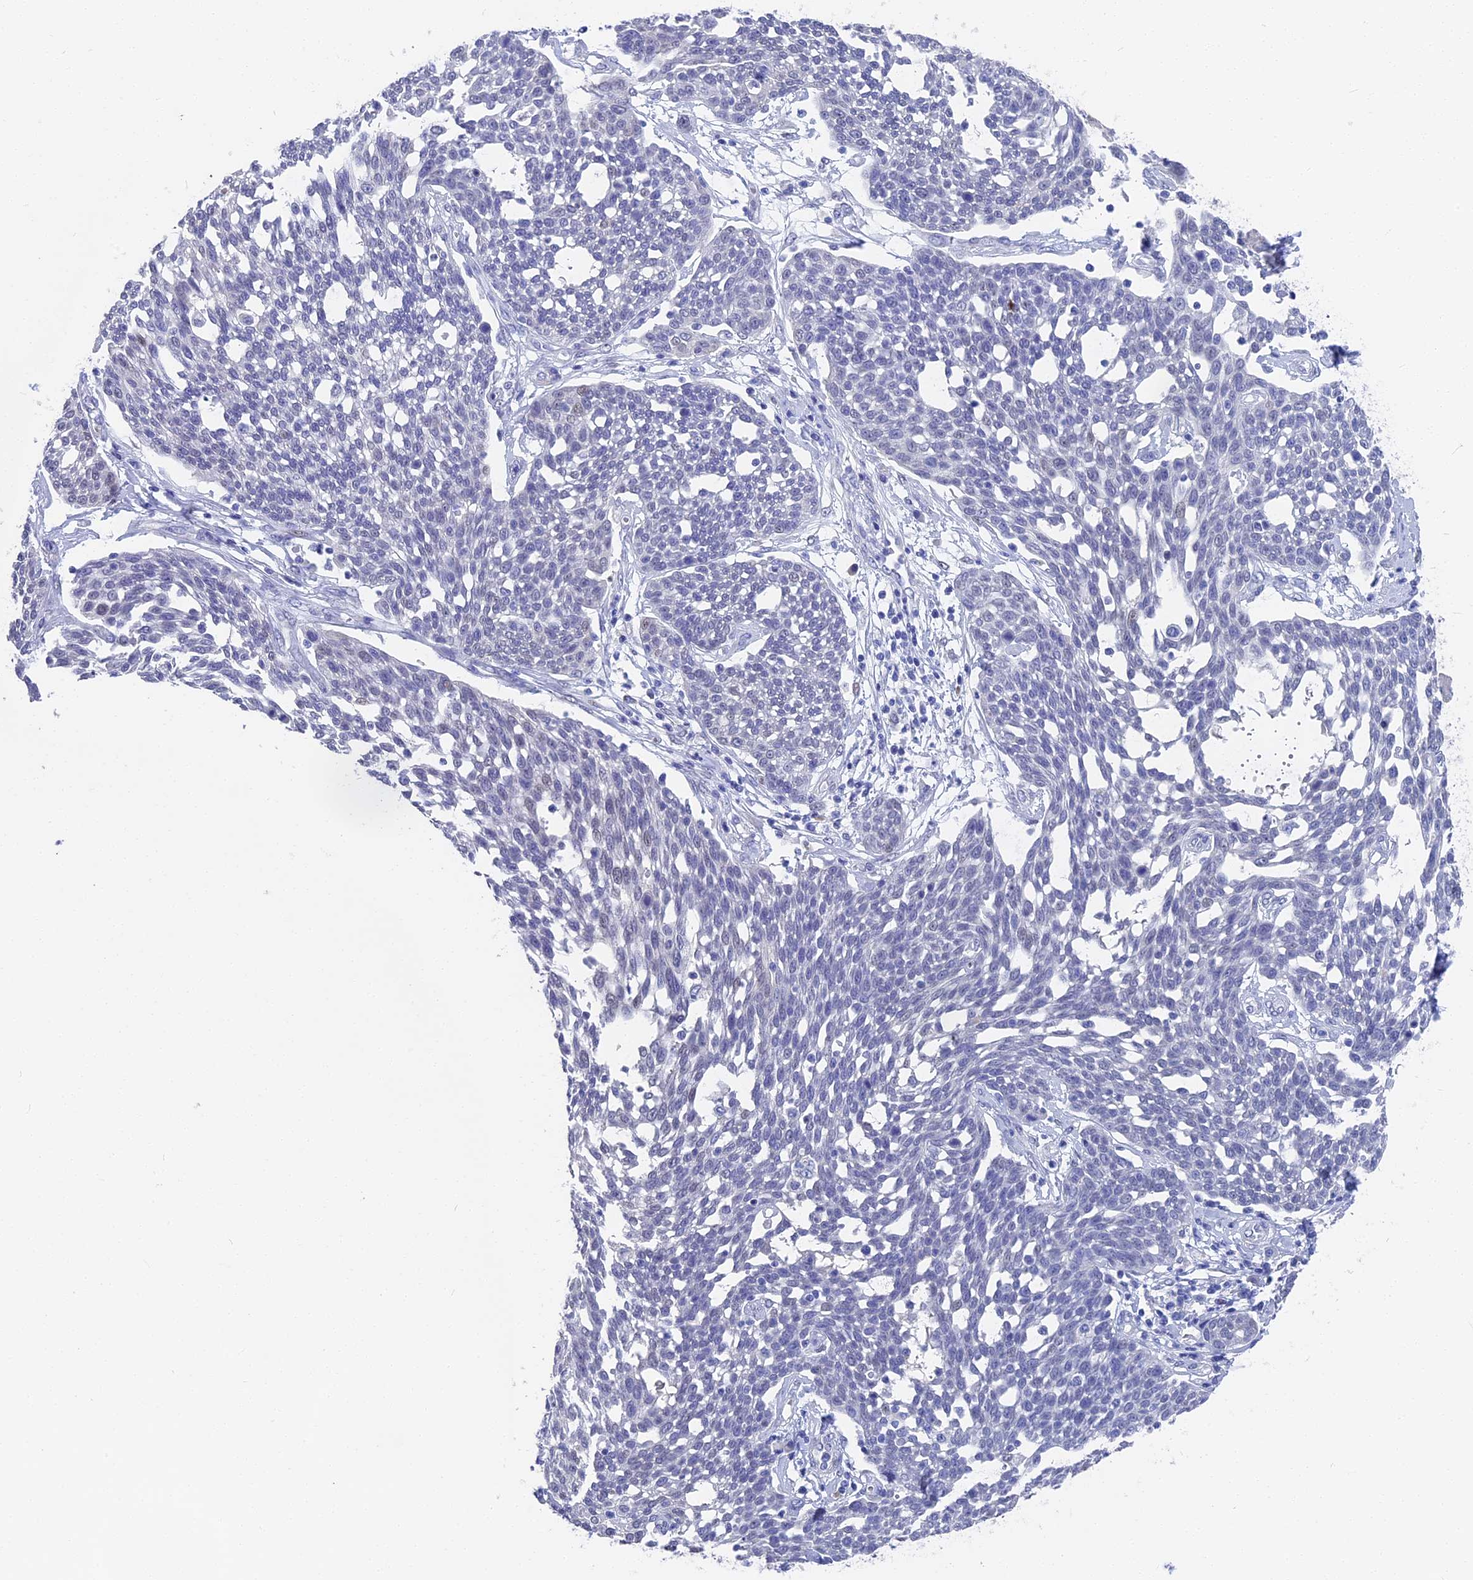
{"staining": {"intensity": "negative", "quantity": "none", "location": "none"}, "tissue": "cervical cancer", "cell_type": "Tumor cells", "image_type": "cancer", "snomed": [{"axis": "morphology", "description": "Squamous cell carcinoma, NOS"}, {"axis": "topography", "description": "Cervix"}], "caption": "This photomicrograph is of squamous cell carcinoma (cervical) stained with IHC to label a protein in brown with the nuclei are counter-stained blue. There is no expression in tumor cells.", "gene": "VPS33B", "patient": {"sex": "female", "age": 34}}